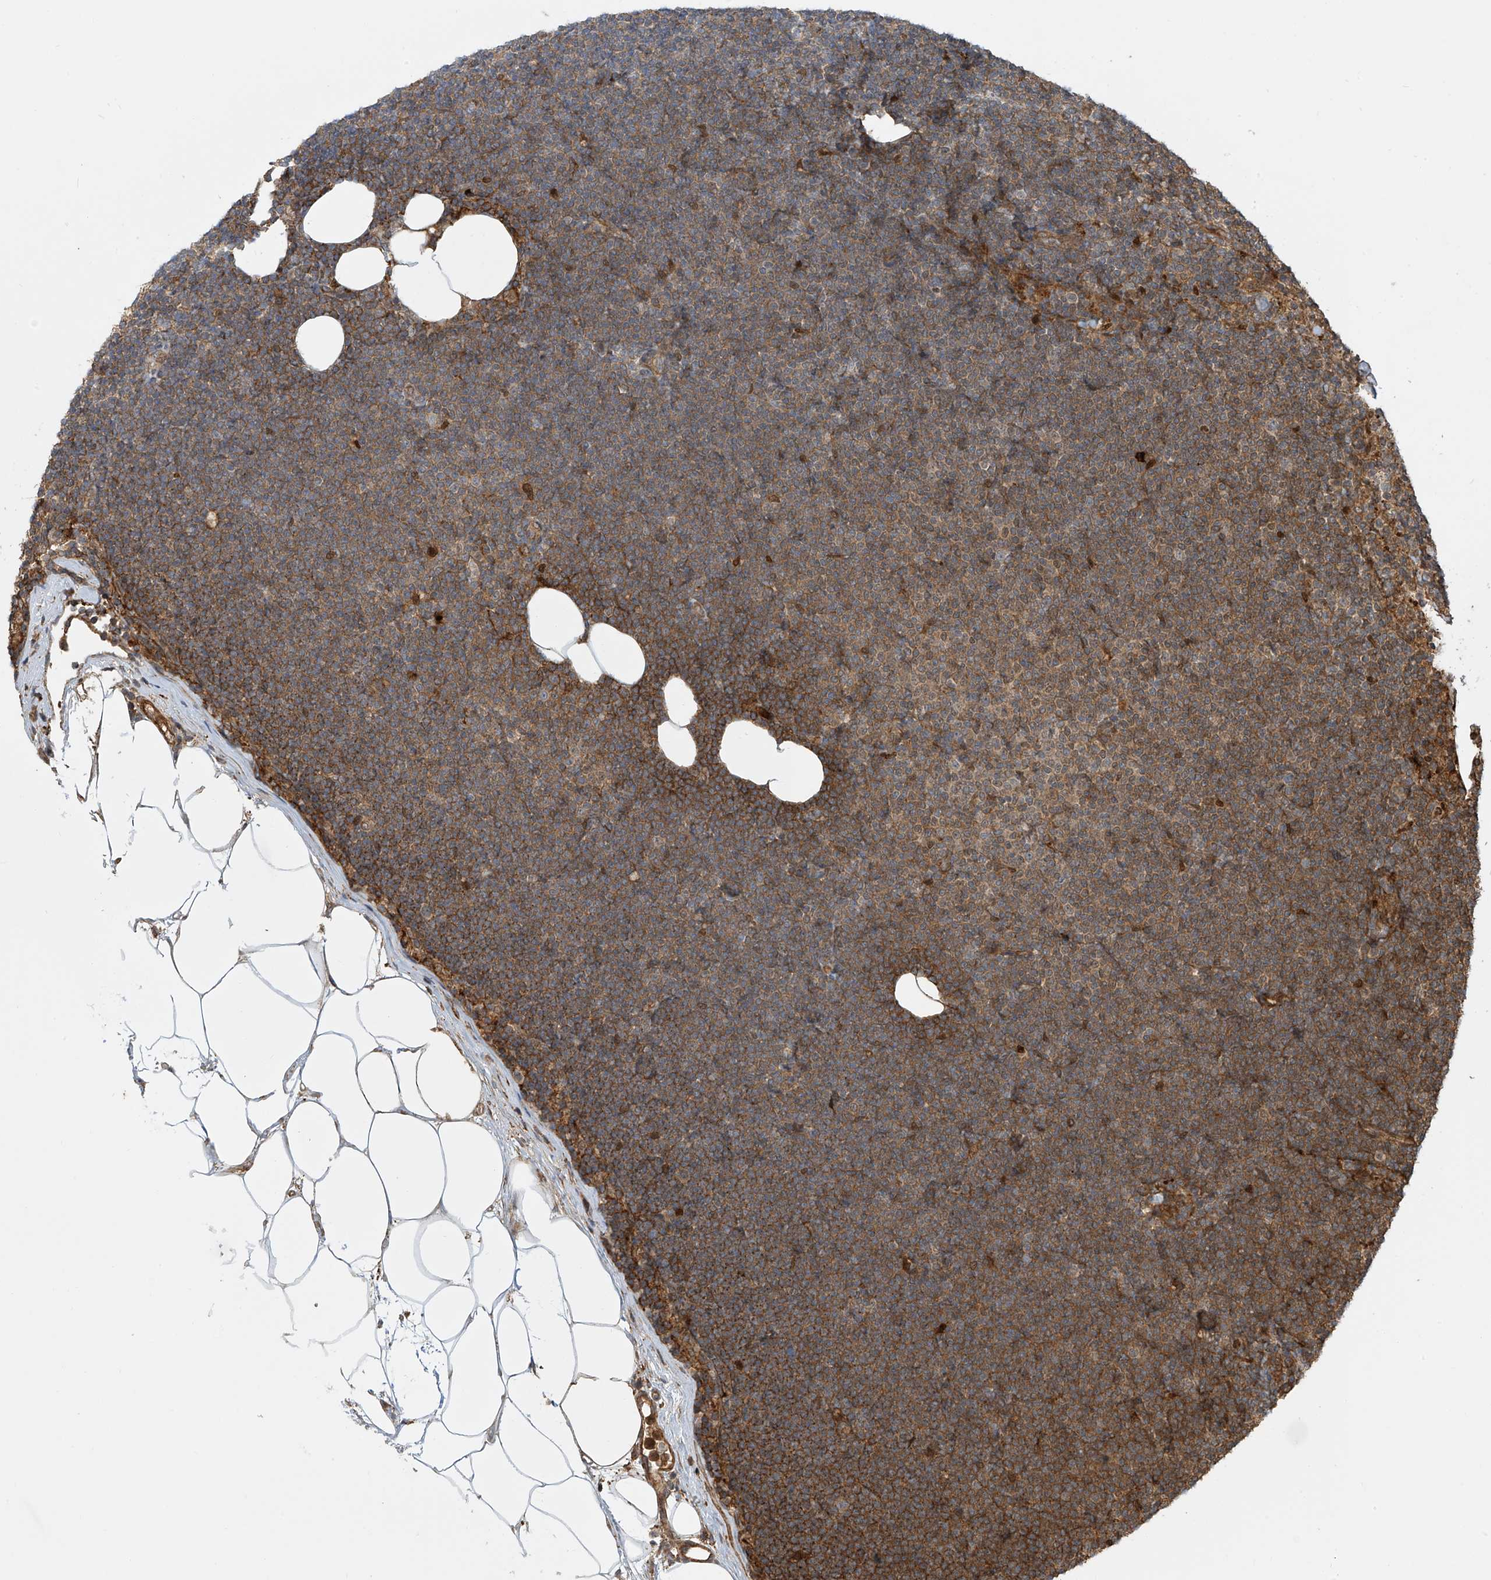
{"staining": {"intensity": "moderate", "quantity": "25%-75%", "location": "cytoplasmic/membranous"}, "tissue": "lymphoma", "cell_type": "Tumor cells", "image_type": "cancer", "snomed": [{"axis": "morphology", "description": "Malignant lymphoma, non-Hodgkin's type, Low grade"}, {"axis": "topography", "description": "Lymph node"}], "caption": "IHC histopathology image of lymphoma stained for a protein (brown), which exhibits medium levels of moderate cytoplasmic/membranous expression in approximately 25%-75% of tumor cells.", "gene": "ATAD2B", "patient": {"sex": "female", "age": 53}}